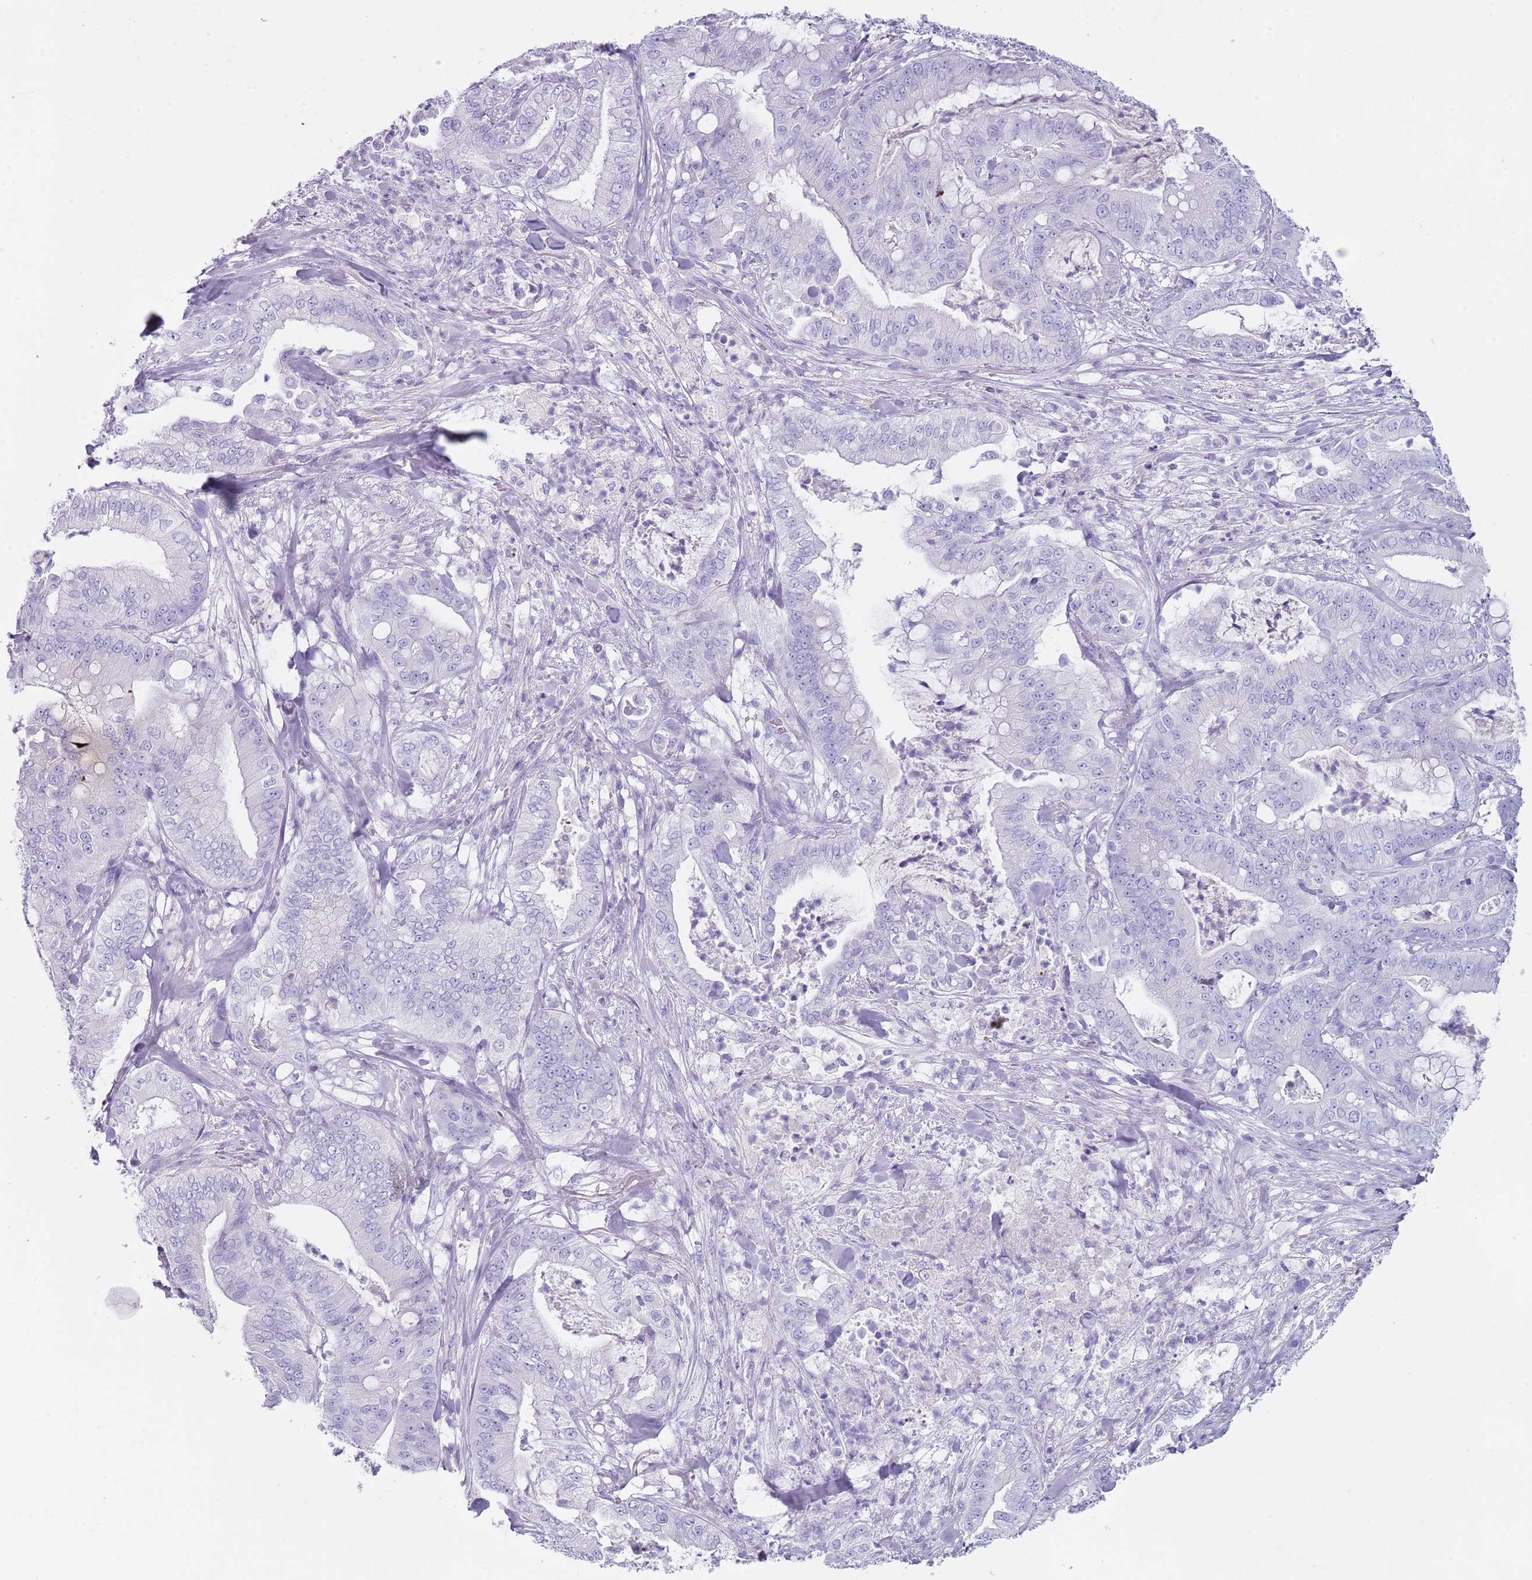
{"staining": {"intensity": "negative", "quantity": "none", "location": "none"}, "tissue": "pancreatic cancer", "cell_type": "Tumor cells", "image_type": "cancer", "snomed": [{"axis": "morphology", "description": "Adenocarcinoma, NOS"}, {"axis": "topography", "description": "Pancreas"}], "caption": "The image displays no staining of tumor cells in adenocarcinoma (pancreatic).", "gene": "NBPF20", "patient": {"sex": "male", "age": 71}}